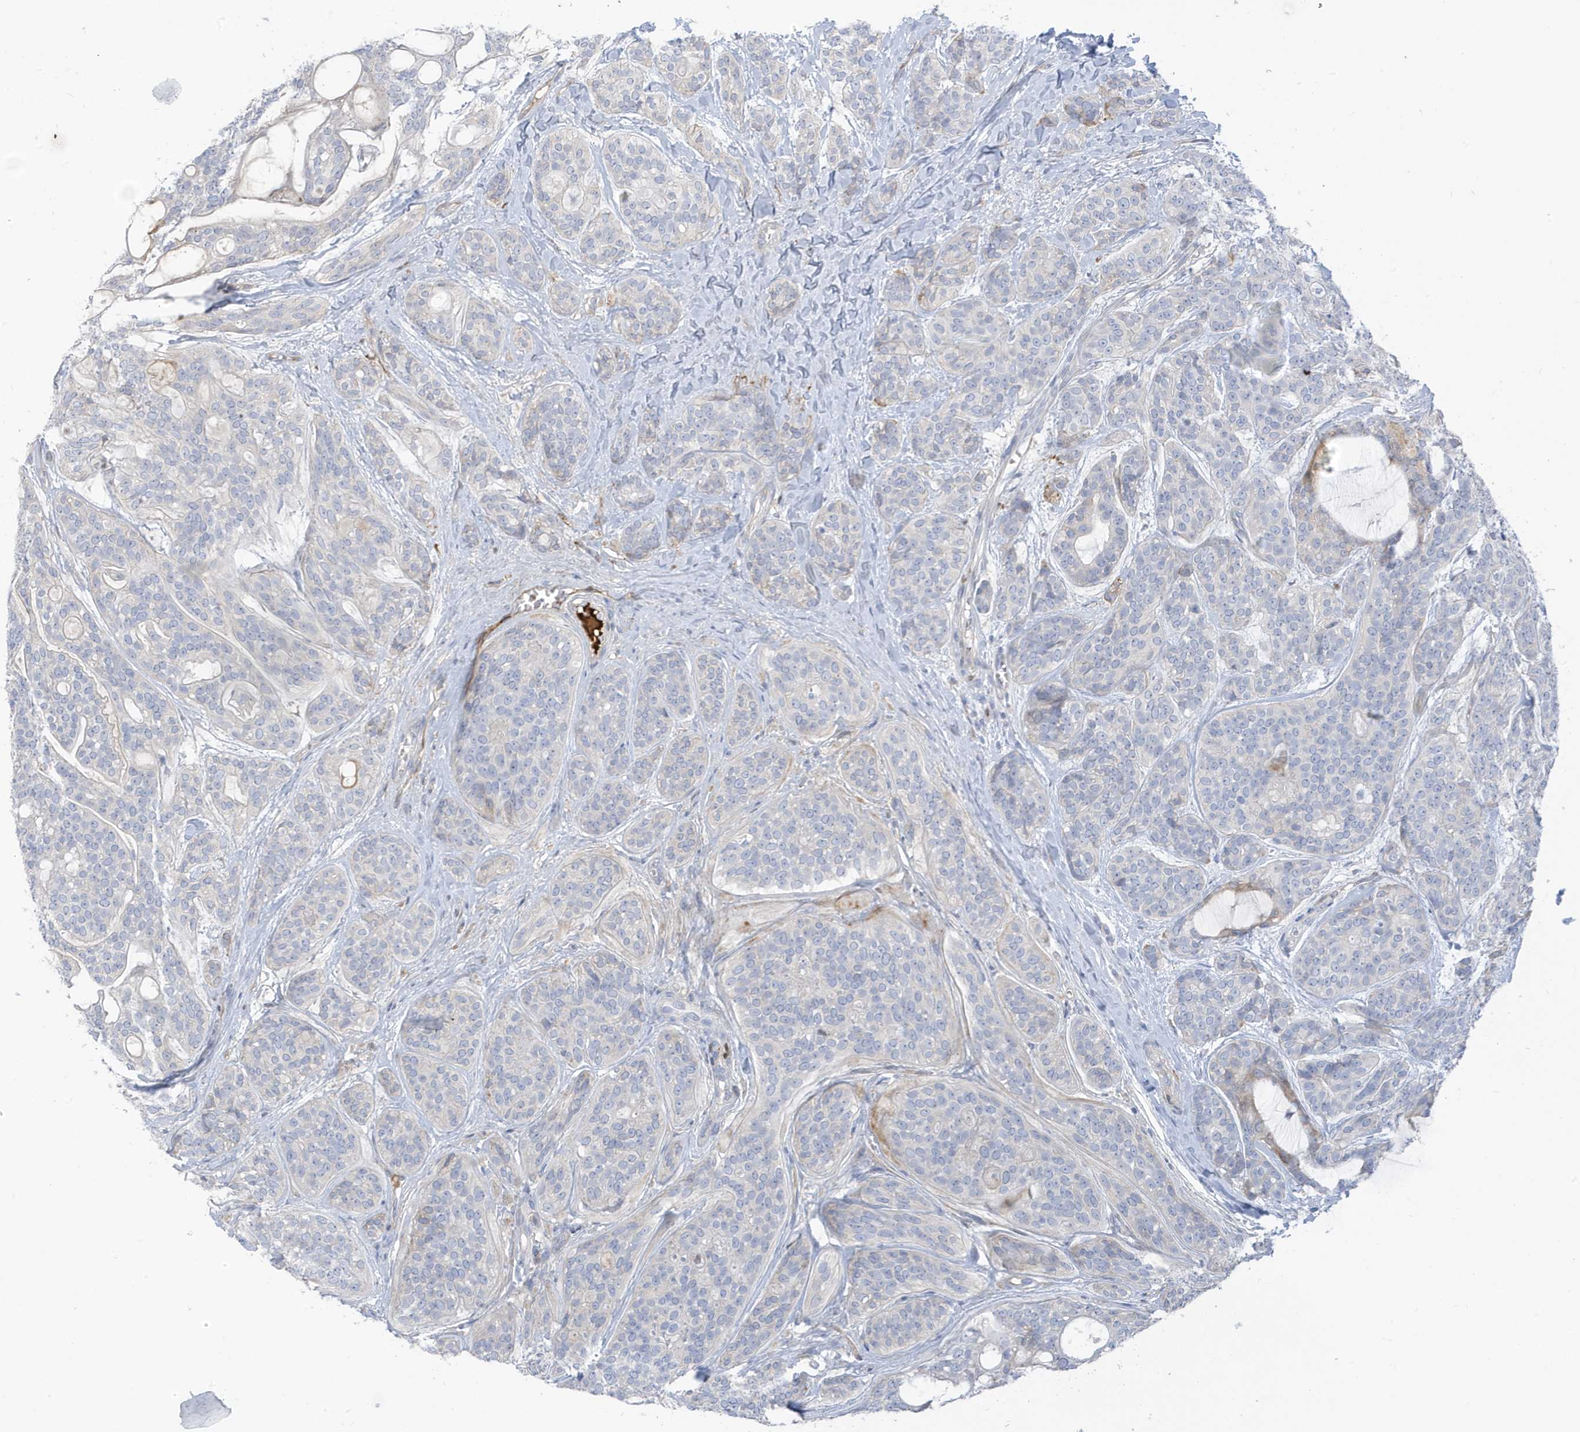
{"staining": {"intensity": "moderate", "quantity": "<25%", "location": "cytoplasmic/membranous"}, "tissue": "head and neck cancer", "cell_type": "Tumor cells", "image_type": "cancer", "snomed": [{"axis": "morphology", "description": "Adenocarcinoma, NOS"}, {"axis": "topography", "description": "Head-Neck"}], "caption": "Protein staining of head and neck adenocarcinoma tissue reveals moderate cytoplasmic/membranous expression in about <25% of tumor cells.", "gene": "ATP13A5", "patient": {"sex": "male", "age": 66}}